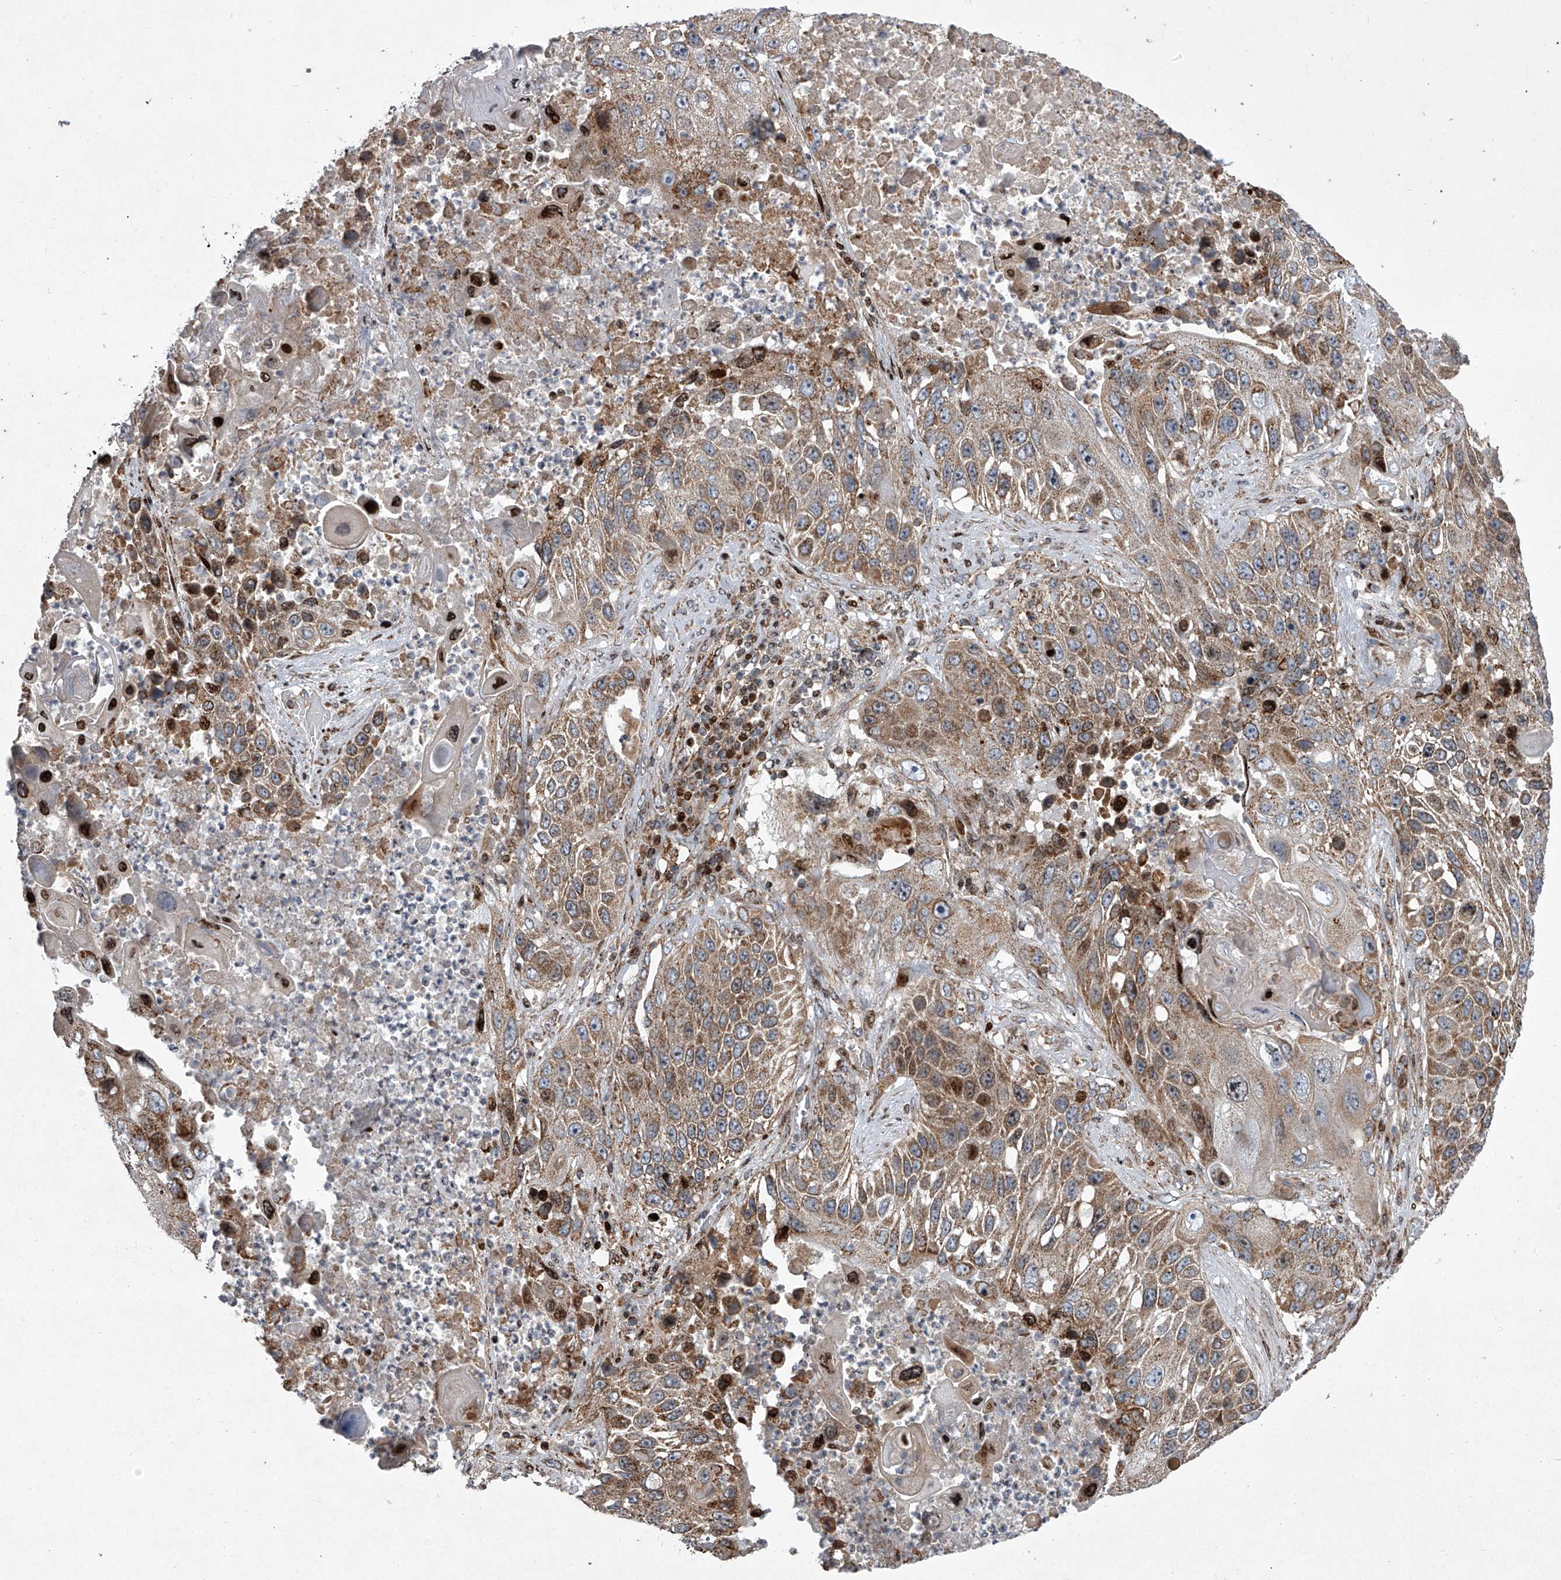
{"staining": {"intensity": "moderate", "quantity": ">75%", "location": "cytoplasmic/membranous"}, "tissue": "lung cancer", "cell_type": "Tumor cells", "image_type": "cancer", "snomed": [{"axis": "morphology", "description": "Squamous cell carcinoma, NOS"}, {"axis": "topography", "description": "Lung"}], "caption": "An immunohistochemistry (IHC) photomicrograph of tumor tissue is shown. Protein staining in brown shows moderate cytoplasmic/membranous positivity in lung squamous cell carcinoma within tumor cells.", "gene": "STRADA", "patient": {"sex": "male", "age": 61}}